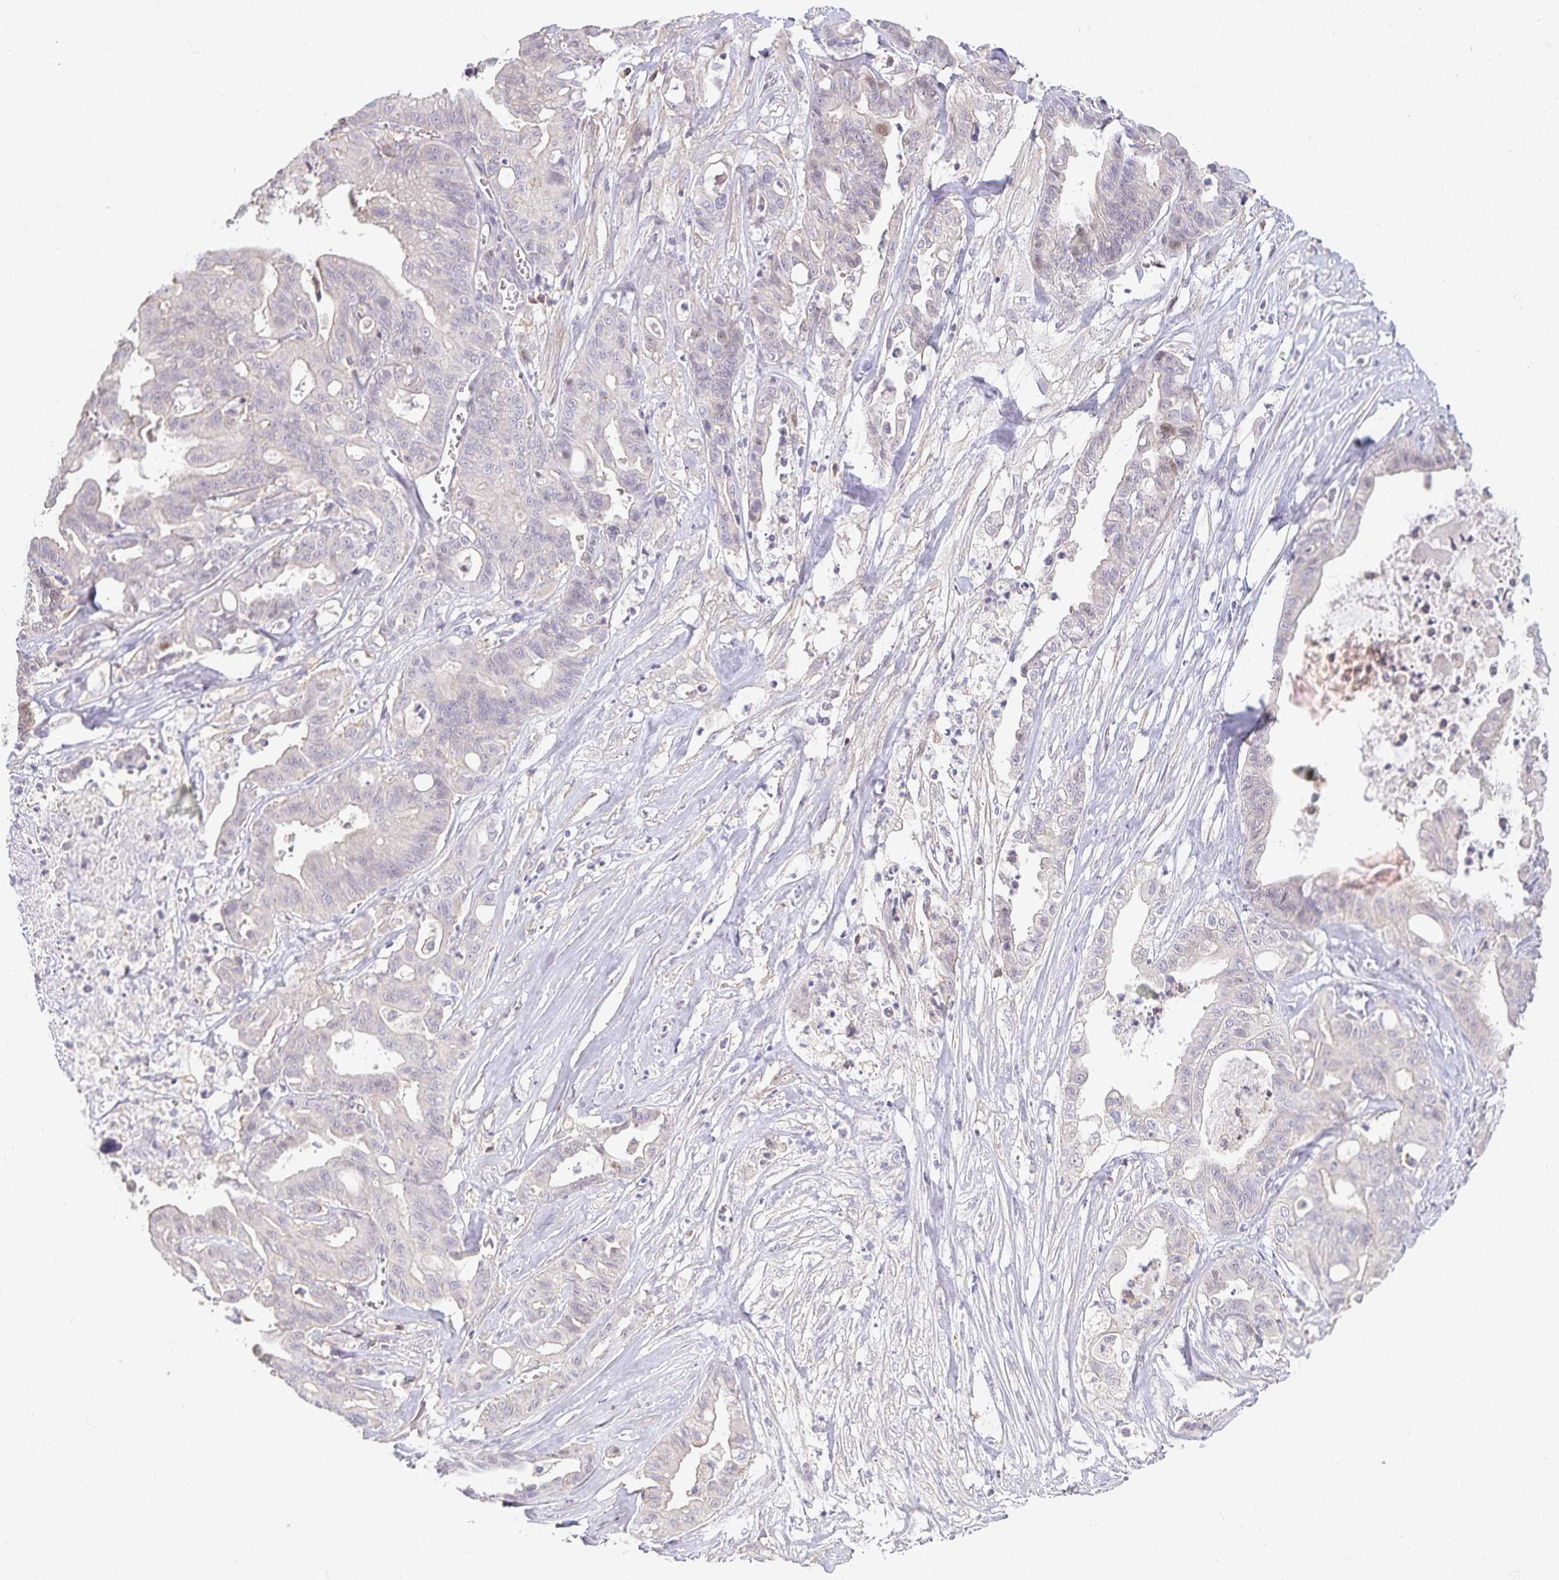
{"staining": {"intensity": "negative", "quantity": "none", "location": "none"}, "tissue": "ovarian cancer", "cell_type": "Tumor cells", "image_type": "cancer", "snomed": [{"axis": "morphology", "description": "Cystadenocarcinoma, mucinous, NOS"}, {"axis": "topography", "description": "Ovary"}], "caption": "Tumor cells are negative for protein expression in human ovarian cancer (mucinous cystadenocarcinoma).", "gene": "GATA3", "patient": {"sex": "female", "age": 70}}